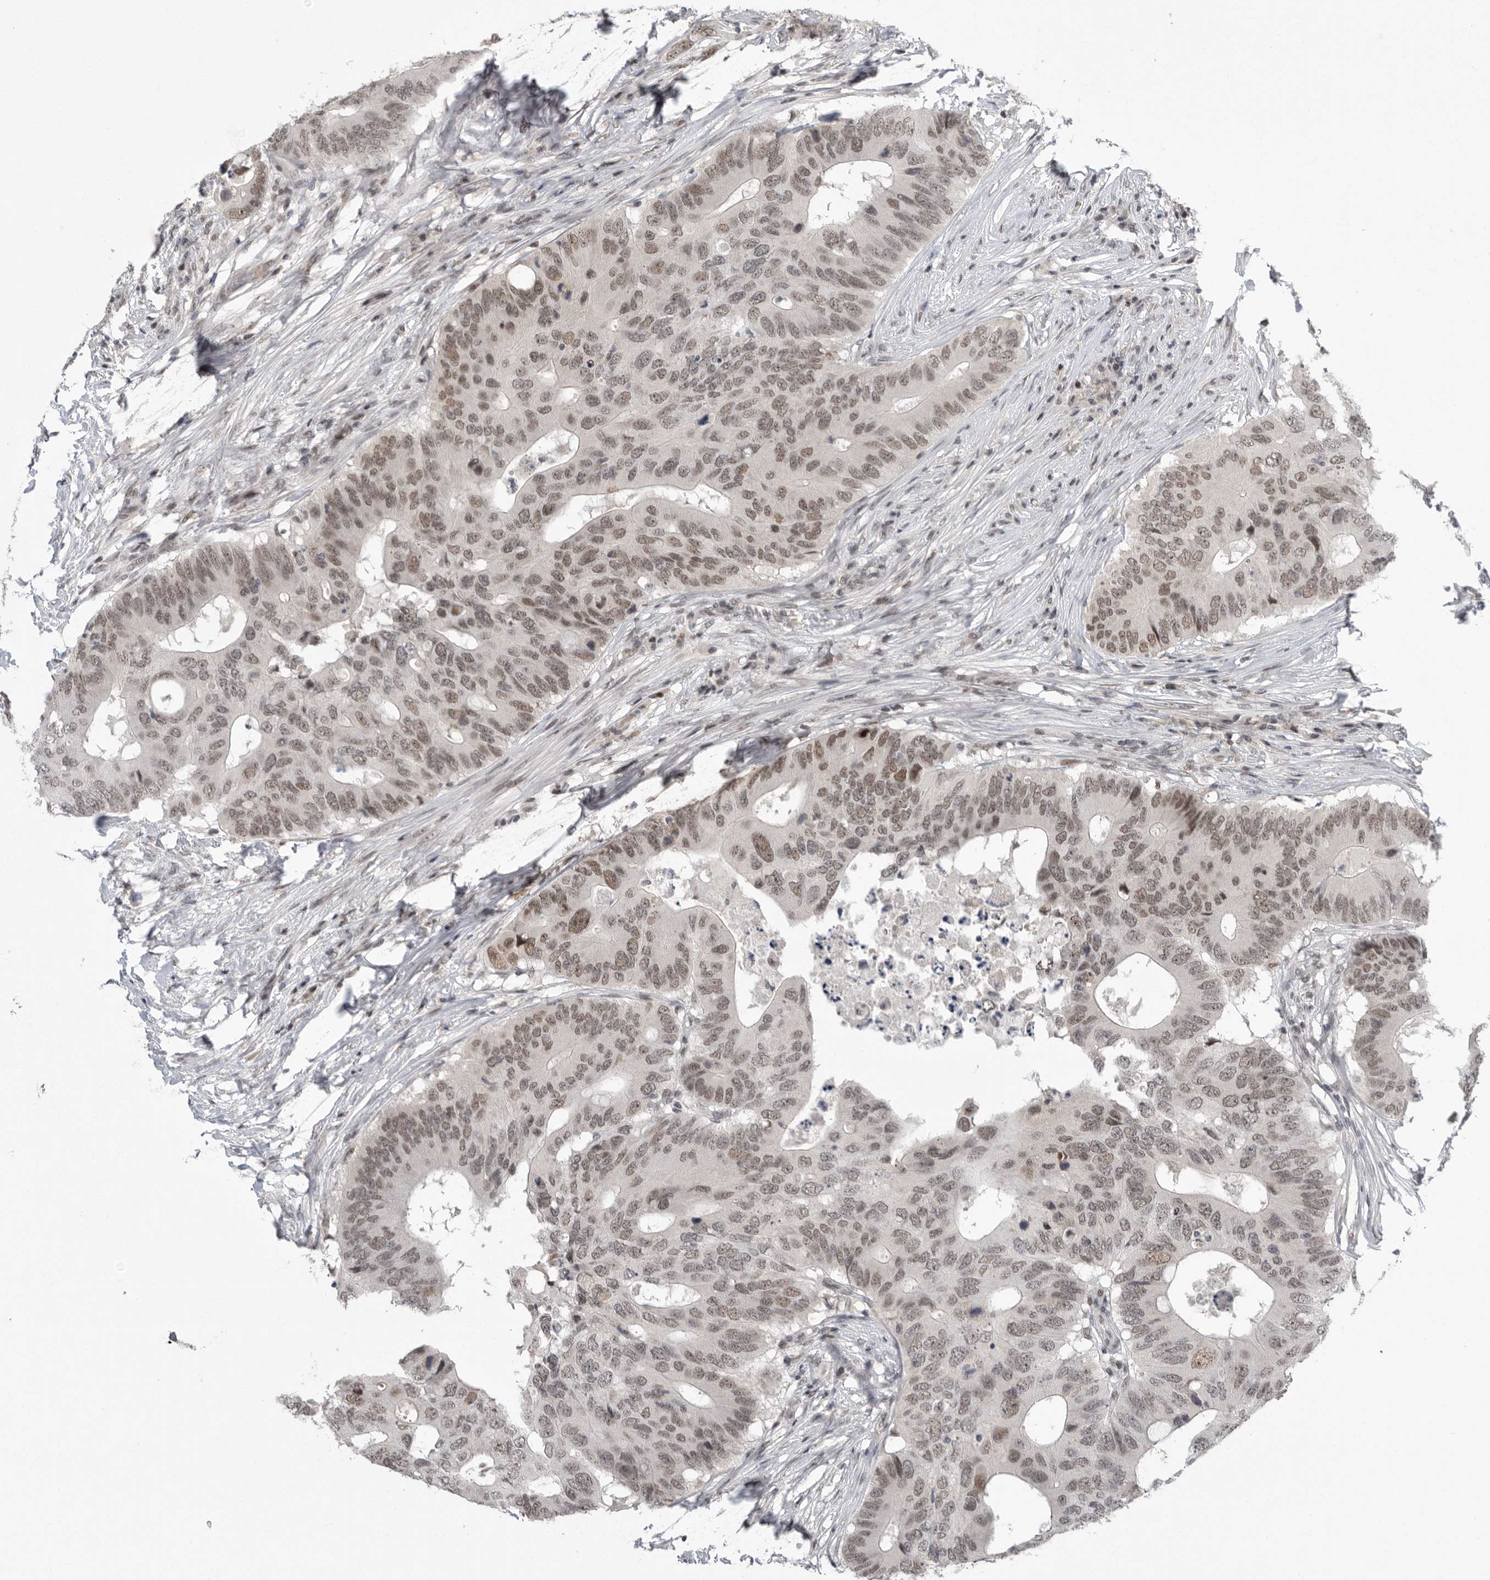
{"staining": {"intensity": "moderate", "quantity": ">75%", "location": "nuclear"}, "tissue": "colorectal cancer", "cell_type": "Tumor cells", "image_type": "cancer", "snomed": [{"axis": "morphology", "description": "Adenocarcinoma, NOS"}, {"axis": "topography", "description": "Colon"}], "caption": "Colorectal adenocarcinoma stained with a protein marker exhibits moderate staining in tumor cells.", "gene": "POU5F1", "patient": {"sex": "male", "age": 71}}